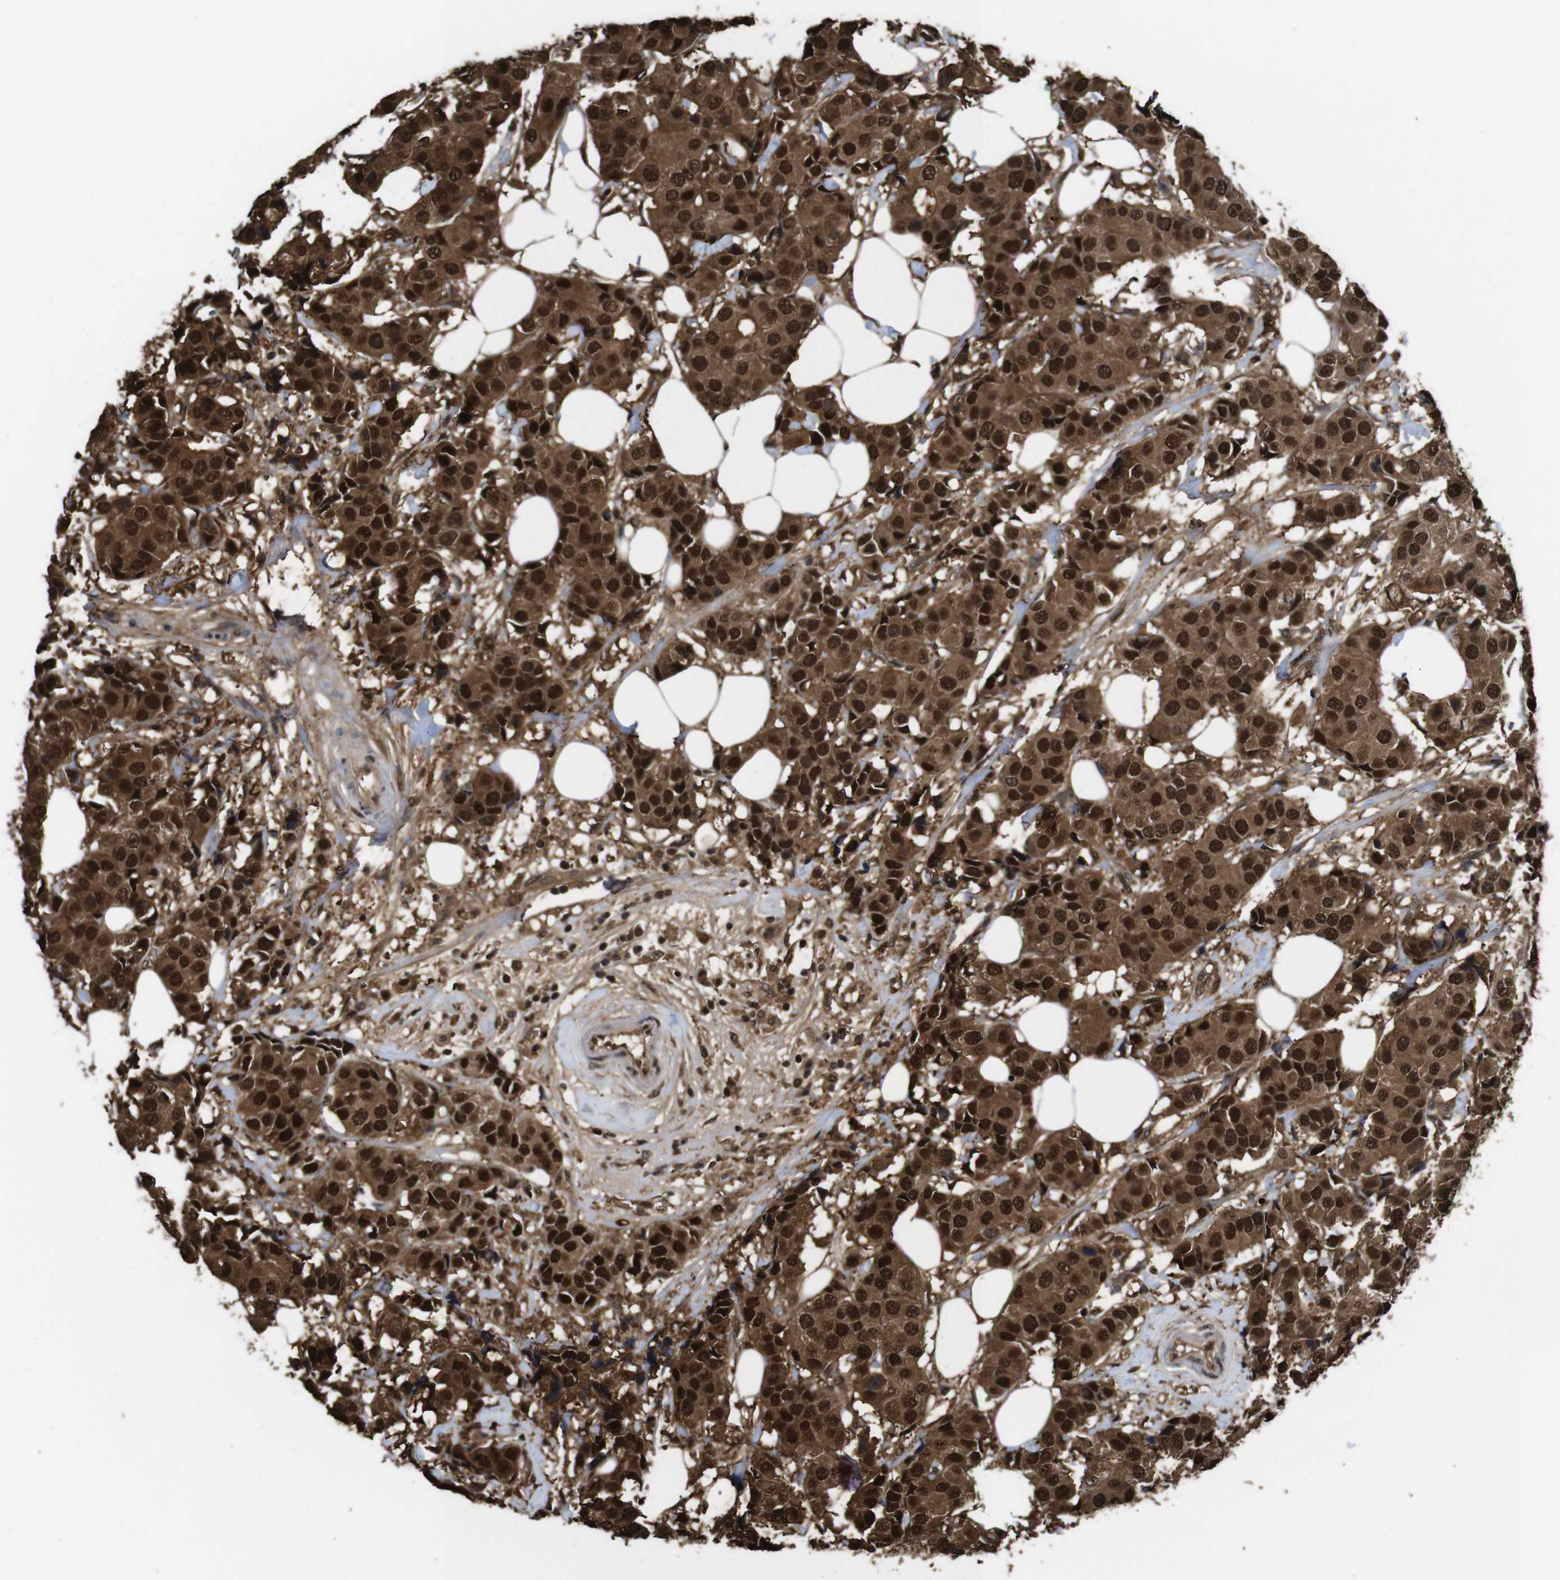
{"staining": {"intensity": "strong", "quantity": ">75%", "location": "cytoplasmic/membranous,nuclear"}, "tissue": "breast cancer", "cell_type": "Tumor cells", "image_type": "cancer", "snomed": [{"axis": "morphology", "description": "Normal tissue, NOS"}, {"axis": "morphology", "description": "Duct carcinoma"}, {"axis": "topography", "description": "Breast"}], "caption": "Tumor cells demonstrate strong cytoplasmic/membranous and nuclear positivity in approximately >75% of cells in breast cancer (intraductal carcinoma). (DAB IHC, brown staining for protein, blue staining for nuclei).", "gene": "VCP", "patient": {"sex": "female", "age": 39}}